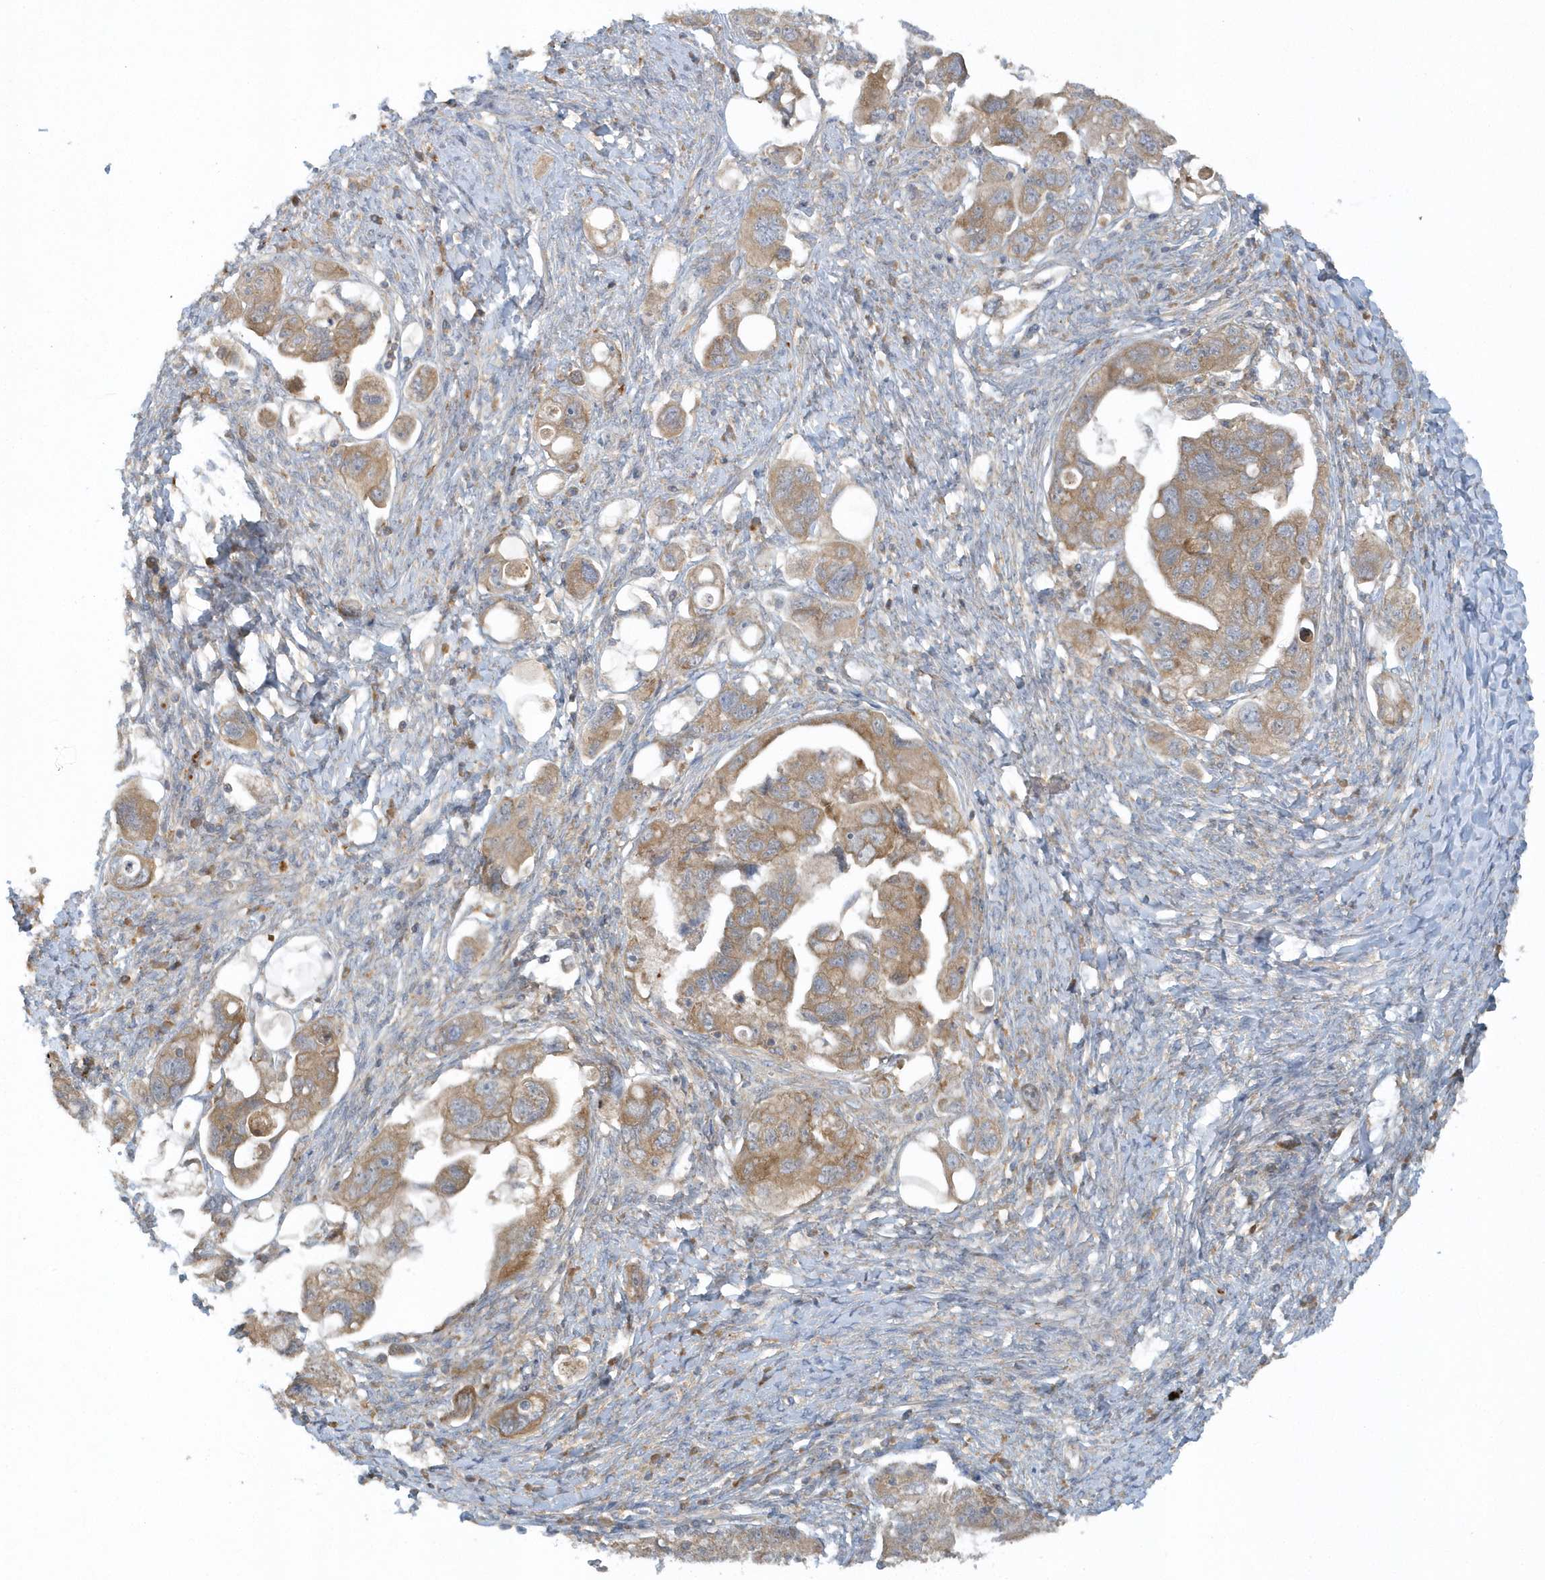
{"staining": {"intensity": "moderate", "quantity": ">75%", "location": "cytoplasmic/membranous"}, "tissue": "ovarian cancer", "cell_type": "Tumor cells", "image_type": "cancer", "snomed": [{"axis": "morphology", "description": "Carcinoma, NOS"}, {"axis": "morphology", "description": "Cystadenocarcinoma, serous, NOS"}, {"axis": "topography", "description": "Ovary"}], "caption": "Immunohistochemical staining of human carcinoma (ovarian) exhibits moderate cytoplasmic/membranous protein staining in approximately >75% of tumor cells.", "gene": "CNOT10", "patient": {"sex": "female", "age": 69}}